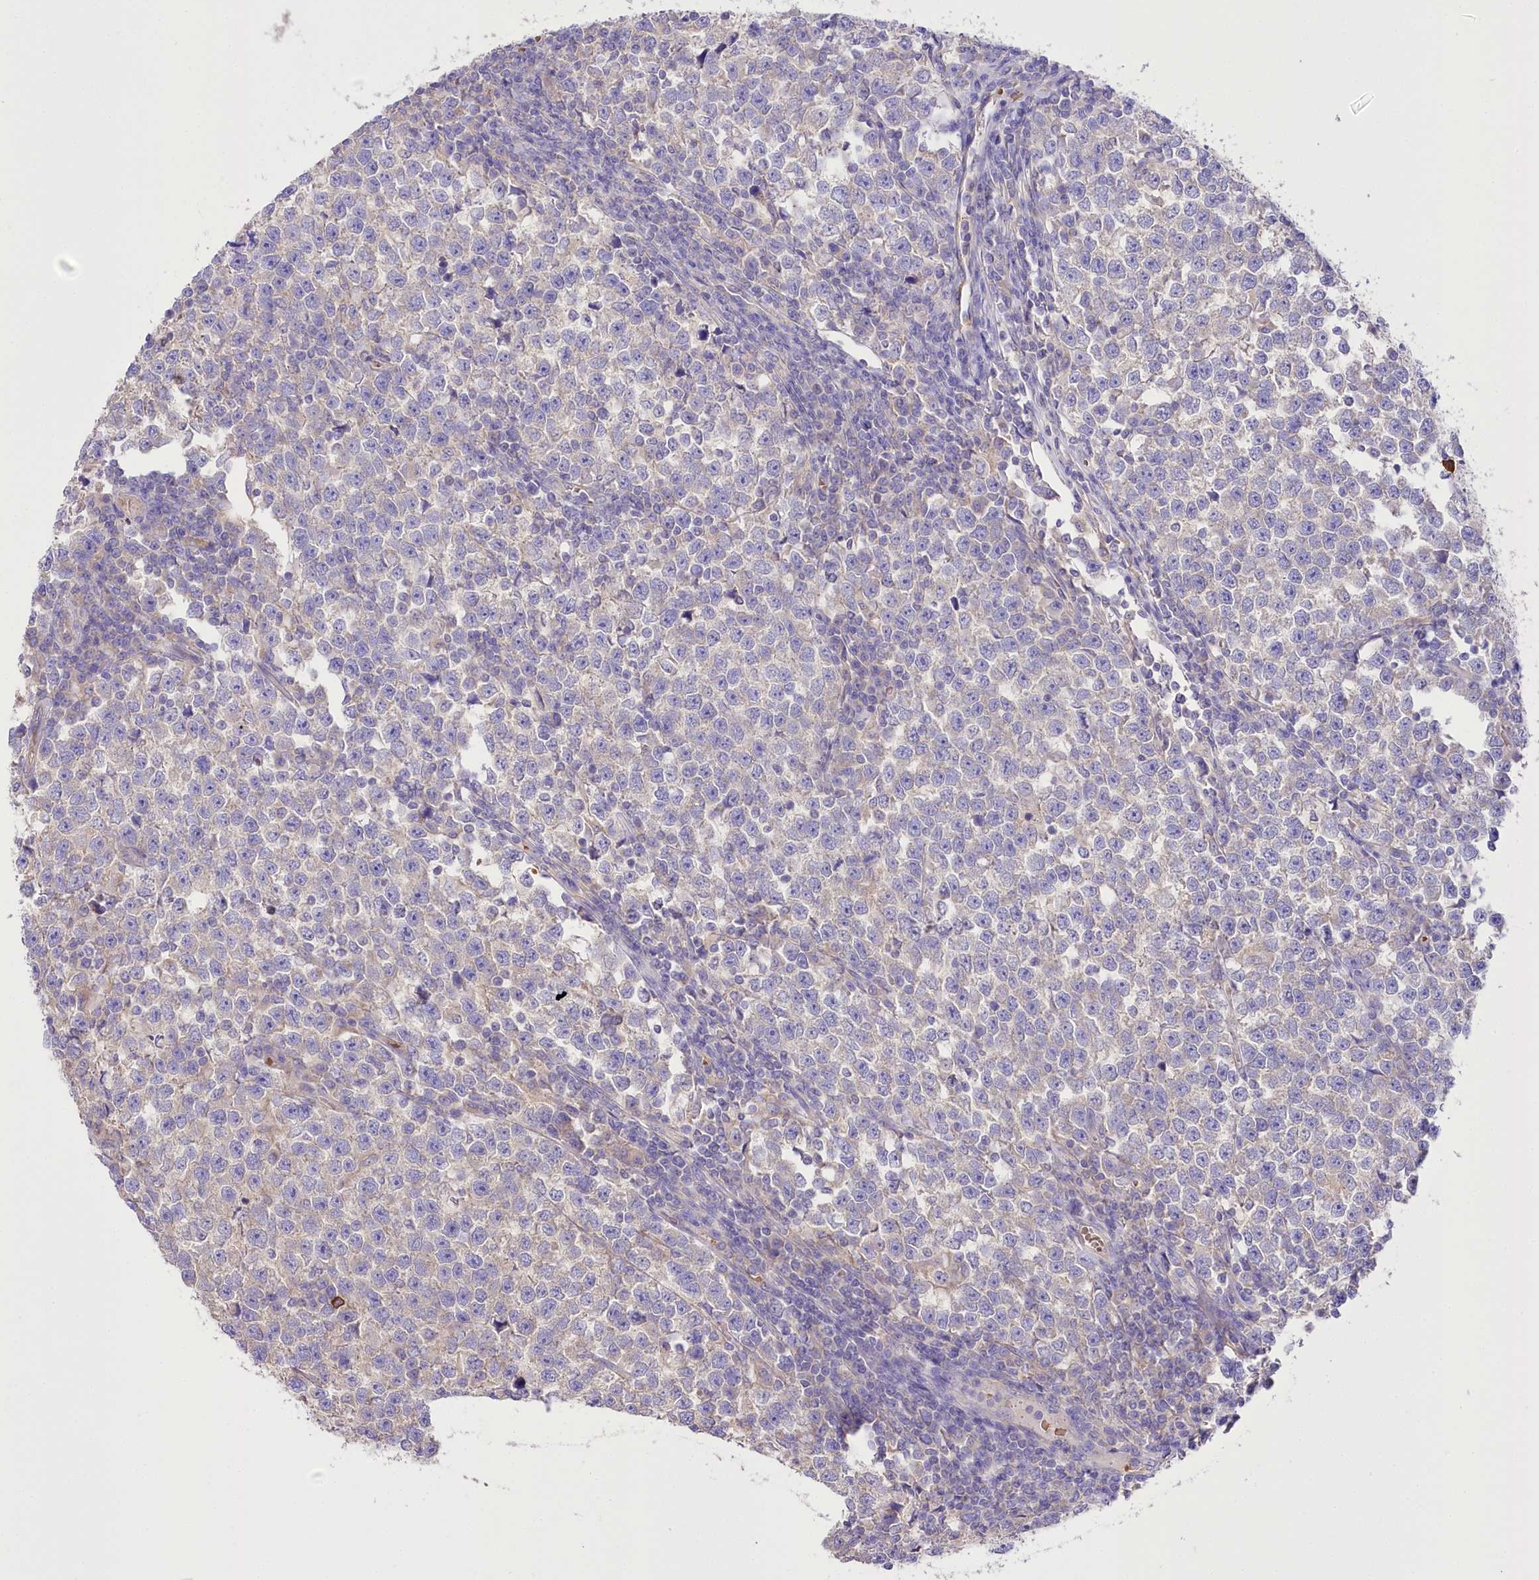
{"staining": {"intensity": "negative", "quantity": "none", "location": "none"}, "tissue": "testis cancer", "cell_type": "Tumor cells", "image_type": "cancer", "snomed": [{"axis": "morphology", "description": "Normal tissue, NOS"}, {"axis": "morphology", "description": "Seminoma, NOS"}, {"axis": "topography", "description": "Testis"}], "caption": "Tumor cells are negative for brown protein staining in testis cancer.", "gene": "PRSS53", "patient": {"sex": "male", "age": 43}}